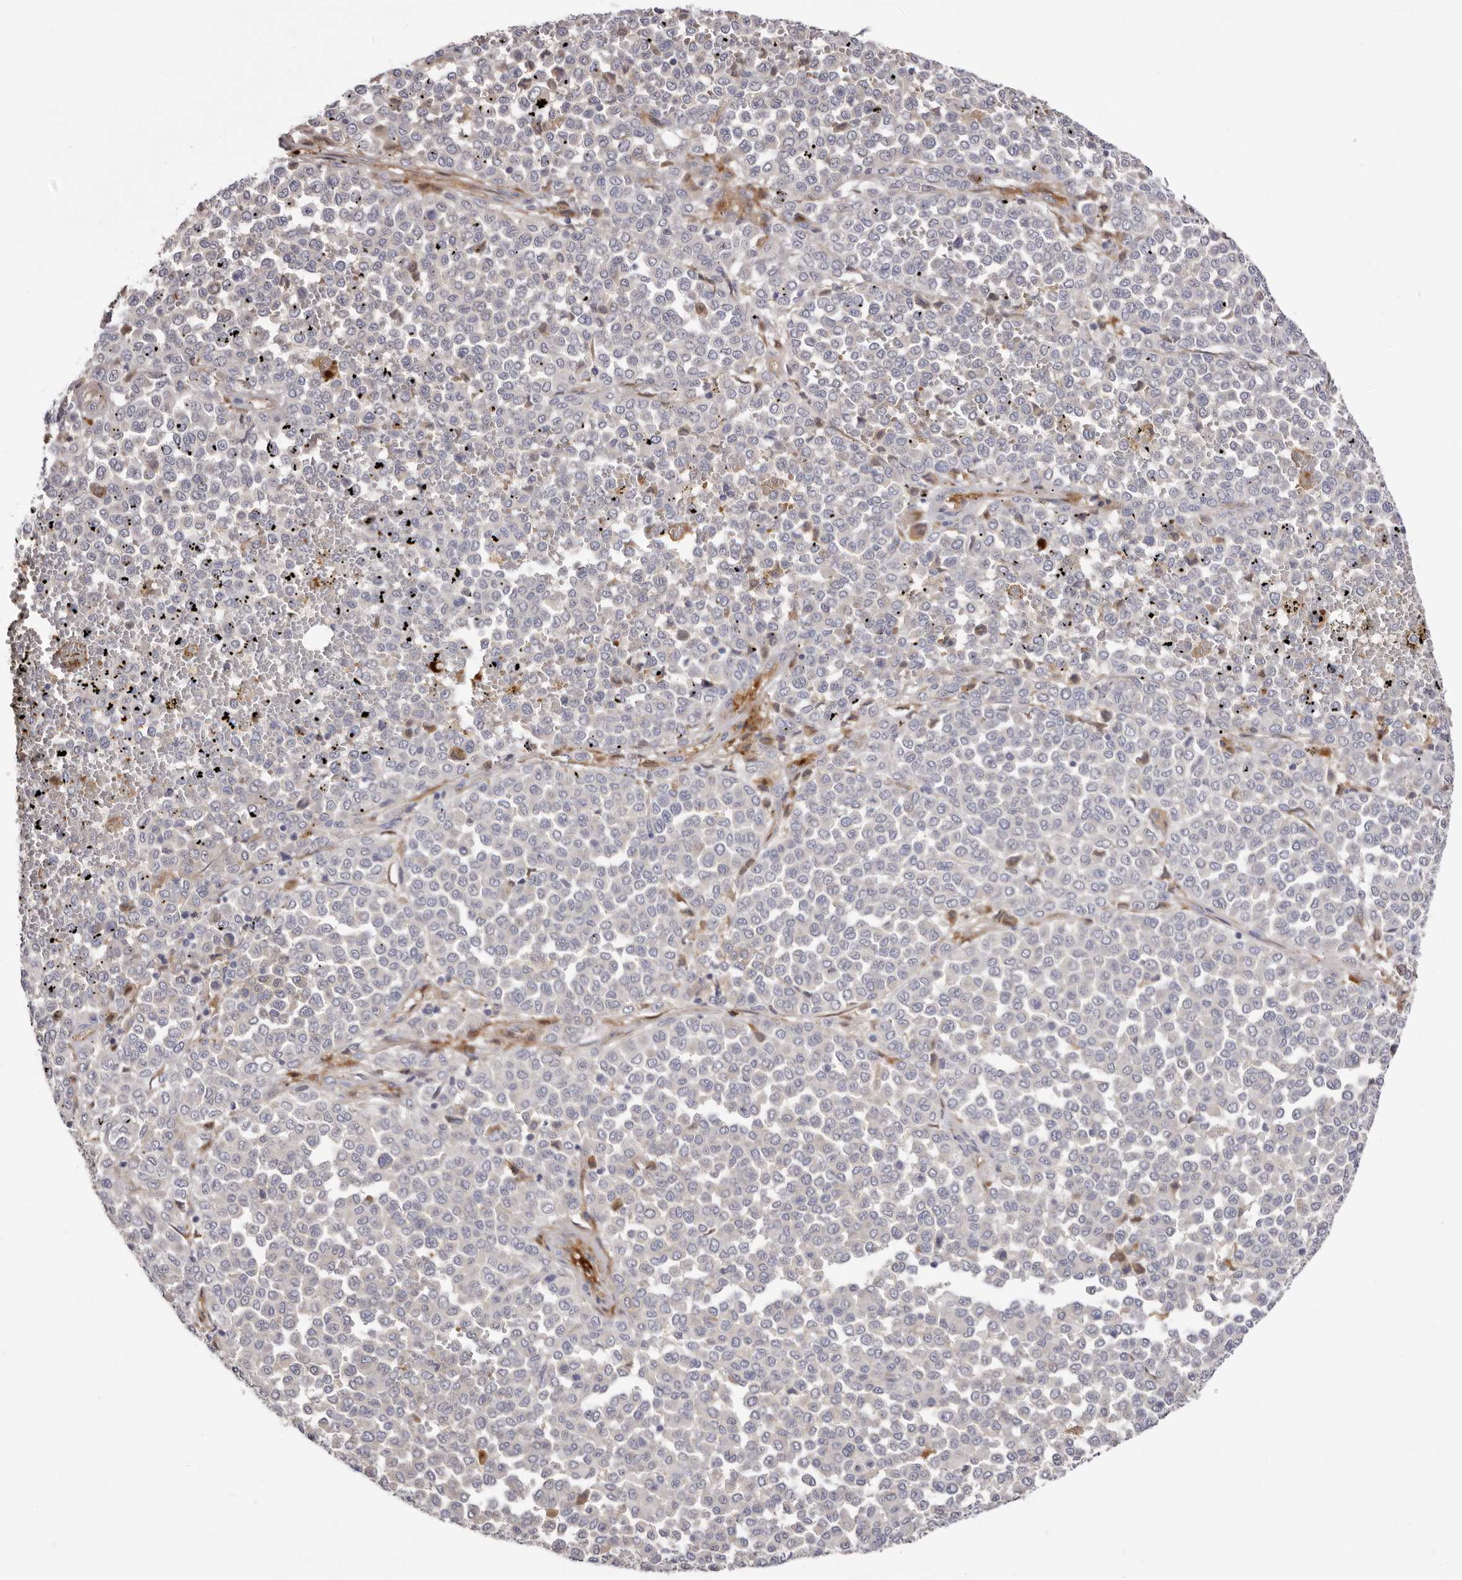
{"staining": {"intensity": "negative", "quantity": "none", "location": "none"}, "tissue": "melanoma", "cell_type": "Tumor cells", "image_type": "cancer", "snomed": [{"axis": "morphology", "description": "Malignant melanoma, Metastatic site"}, {"axis": "topography", "description": "Pancreas"}], "caption": "An immunohistochemistry image of malignant melanoma (metastatic site) is shown. There is no staining in tumor cells of malignant melanoma (metastatic site).", "gene": "LMLN", "patient": {"sex": "female", "age": 30}}